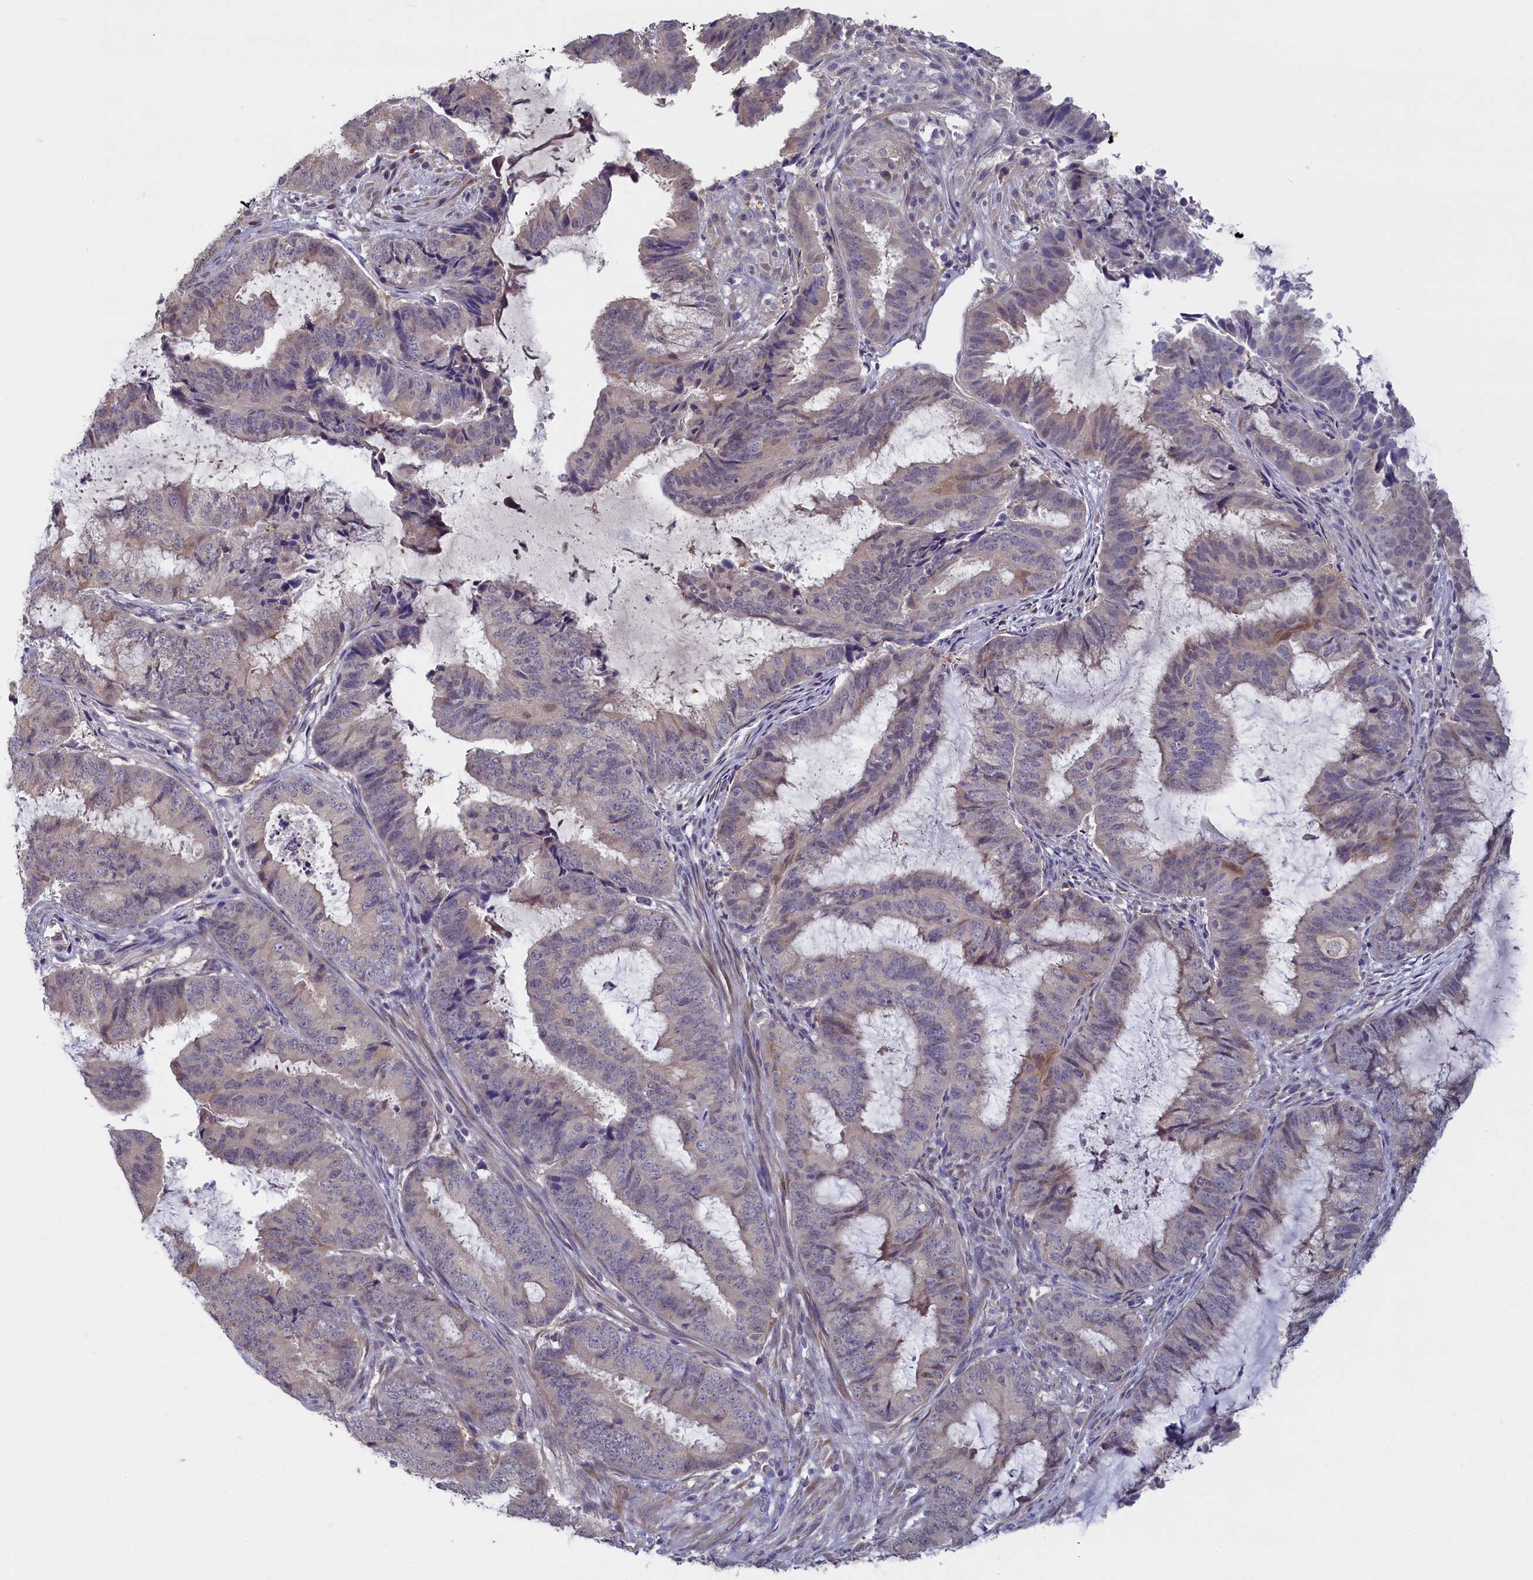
{"staining": {"intensity": "moderate", "quantity": "<25%", "location": "cytoplasmic/membranous,nuclear"}, "tissue": "endometrial cancer", "cell_type": "Tumor cells", "image_type": "cancer", "snomed": [{"axis": "morphology", "description": "Adenocarcinoma, NOS"}, {"axis": "topography", "description": "Endometrium"}], "caption": "Immunohistochemistry (DAB) staining of endometrial cancer (adenocarcinoma) demonstrates moderate cytoplasmic/membranous and nuclear protein expression in about <25% of tumor cells.", "gene": "UCHL3", "patient": {"sex": "female", "age": 51}}